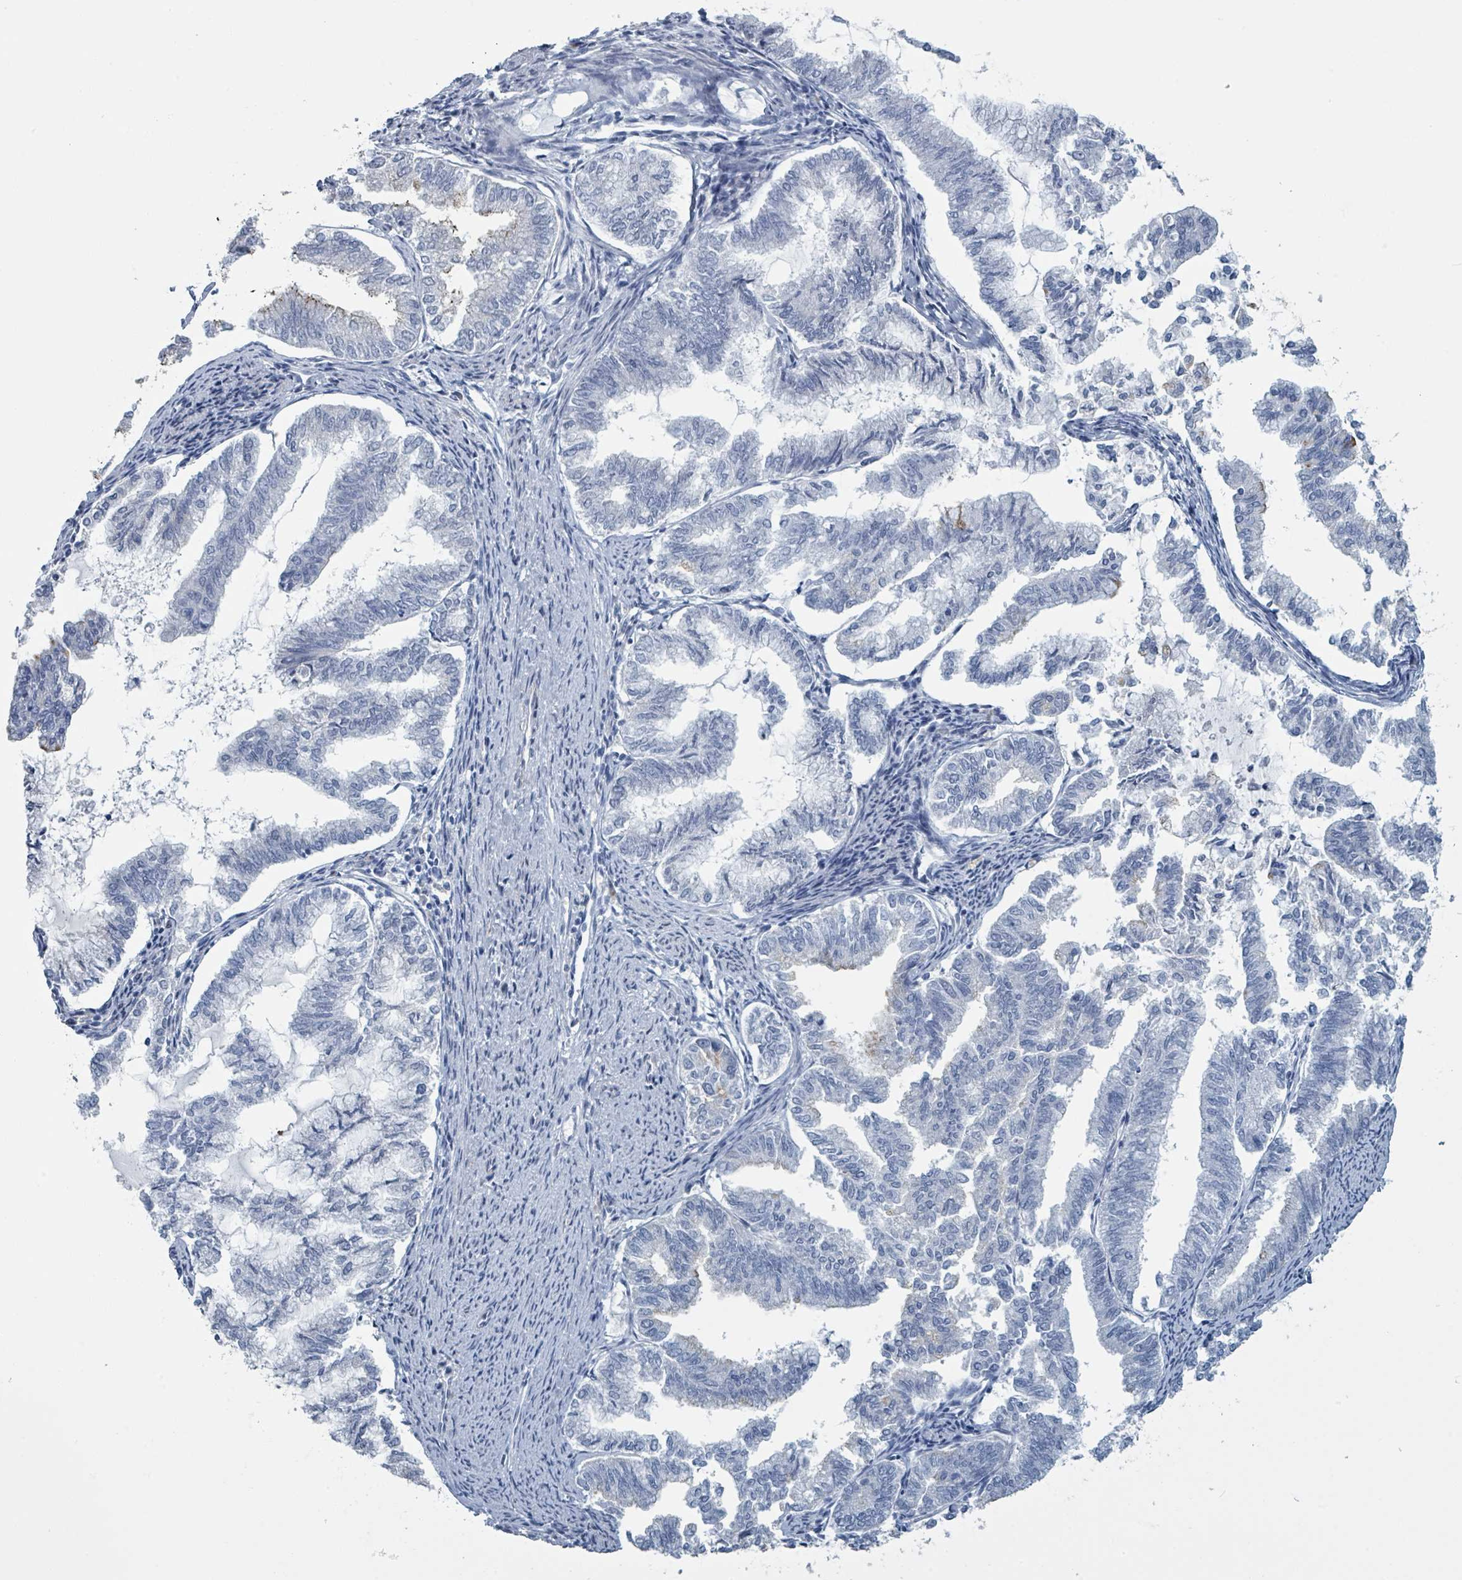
{"staining": {"intensity": "negative", "quantity": "none", "location": "none"}, "tissue": "endometrial cancer", "cell_type": "Tumor cells", "image_type": "cancer", "snomed": [{"axis": "morphology", "description": "Adenocarcinoma, NOS"}, {"axis": "topography", "description": "Endometrium"}], "caption": "An image of endometrial adenocarcinoma stained for a protein shows no brown staining in tumor cells.", "gene": "RAB33B", "patient": {"sex": "female", "age": 79}}